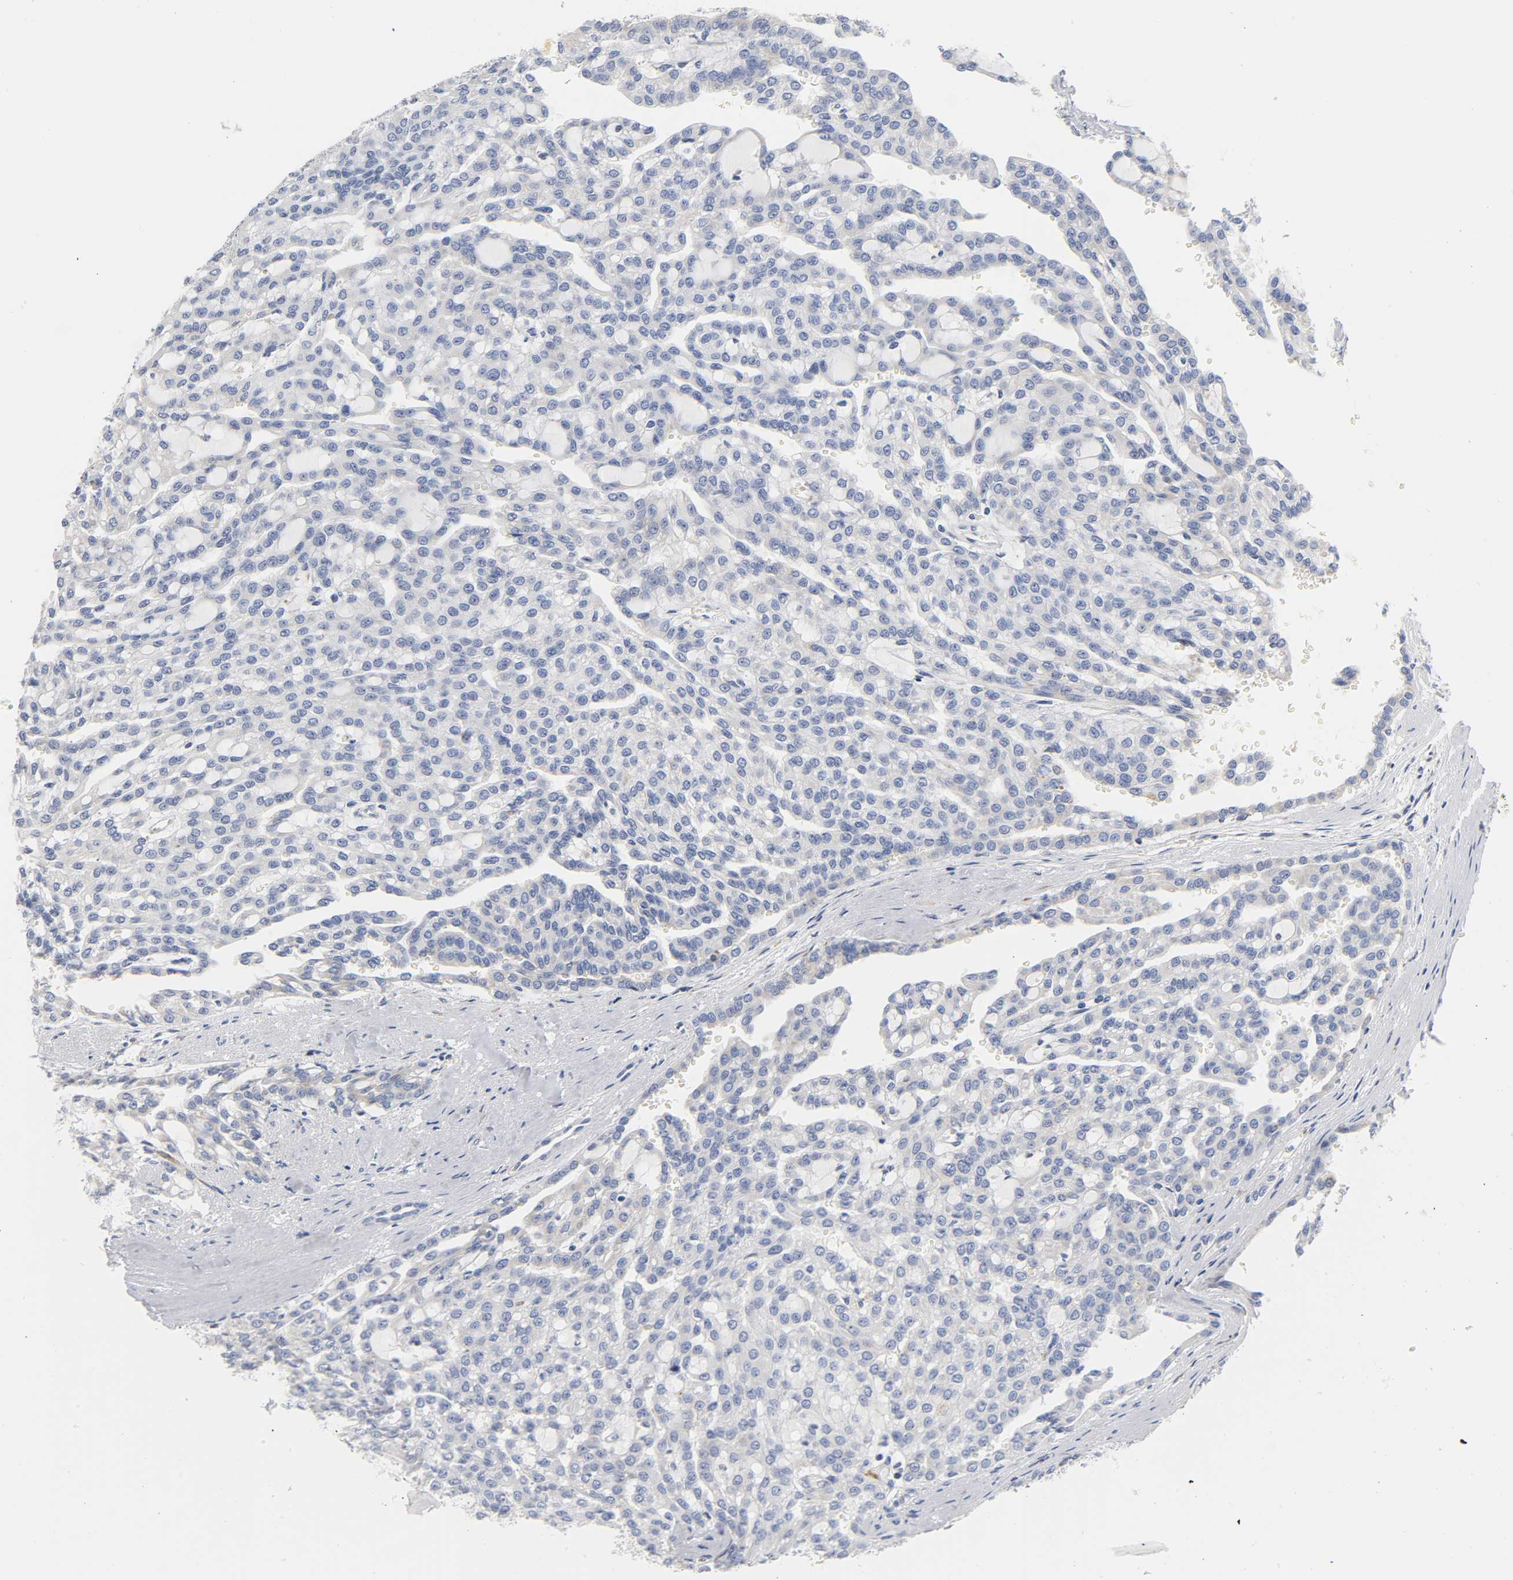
{"staining": {"intensity": "weak", "quantity": "25%-75%", "location": "cytoplasmic/membranous"}, "tissue": "renal cancer", "cell_type": "Tumor cells", "image_type": "cancer", "snomed": [{"axis": "morphology", "description": "Adenocarcinoma, NOS"}, {"axis": "topography", "description": "Kidney"}], "caption": "The image exhibits immunohistochemical staining of renal adenocarcinoma. There is weak cytoplasmic/membranous staining is seen in about 25%-75% of tumor cells.", "gene": "REL", "patient": {"sex": "male", "age": 63}}